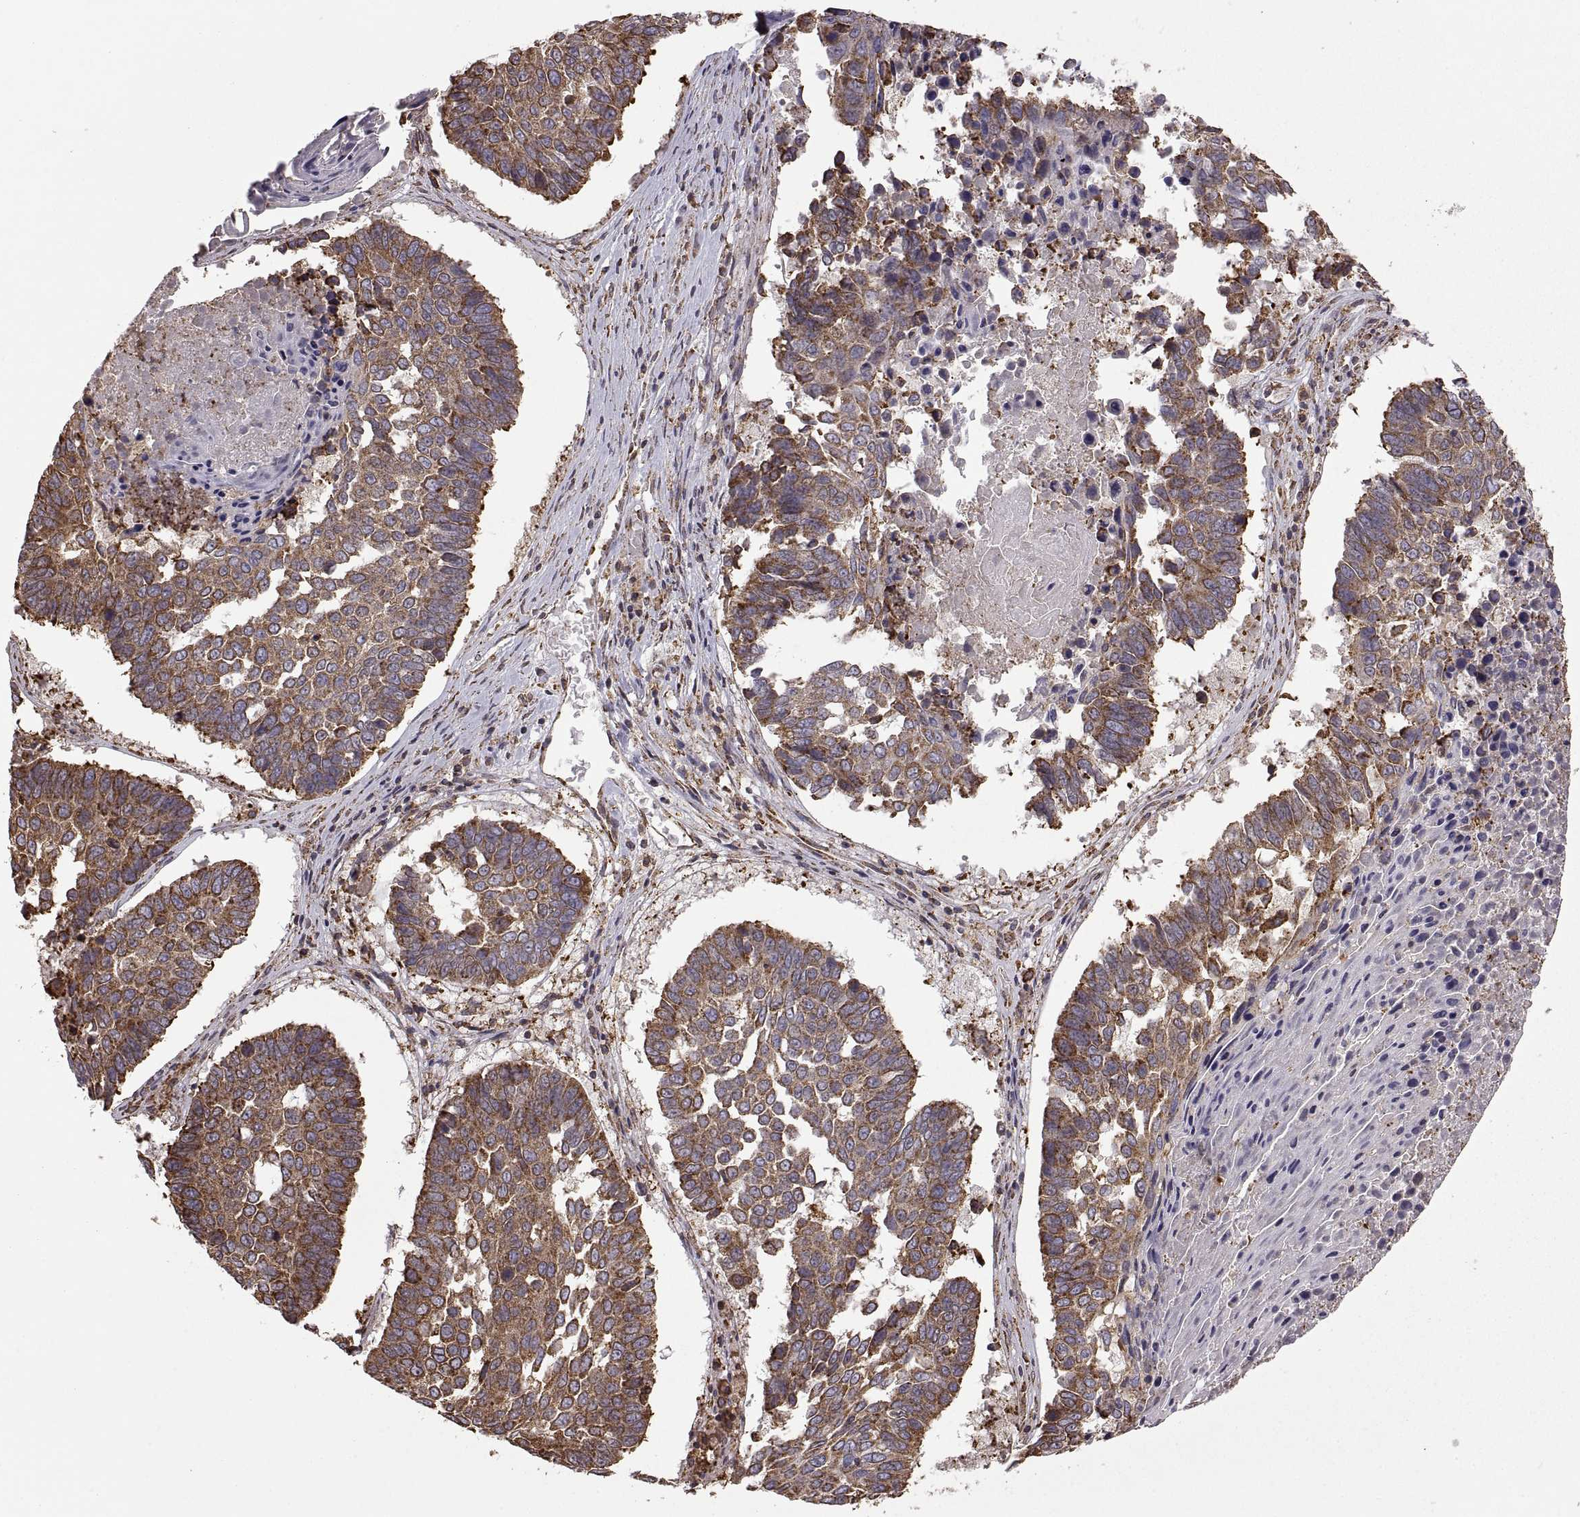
{"staining": {"intensity": "moderate", "quantity": "25%-75%", "location": "cytoplasmic/membranous"}, "tissue": "lung cancer", "cell_type": "Tumor cells", "image_type": "cancer", "snomed": [{"axis": "morphology", "description": "Squamous cell carcinoma, NOS"}, {"axis": "topography", "description": "Lung"}], "caption": "Moderate cytoplasmic/membranous expression for a protein is seen in about 25%-75% of tumor cells of lung cancer using IHC.", "gene": "PDIA3", "patient": {"sex": "male", "age": 73}}